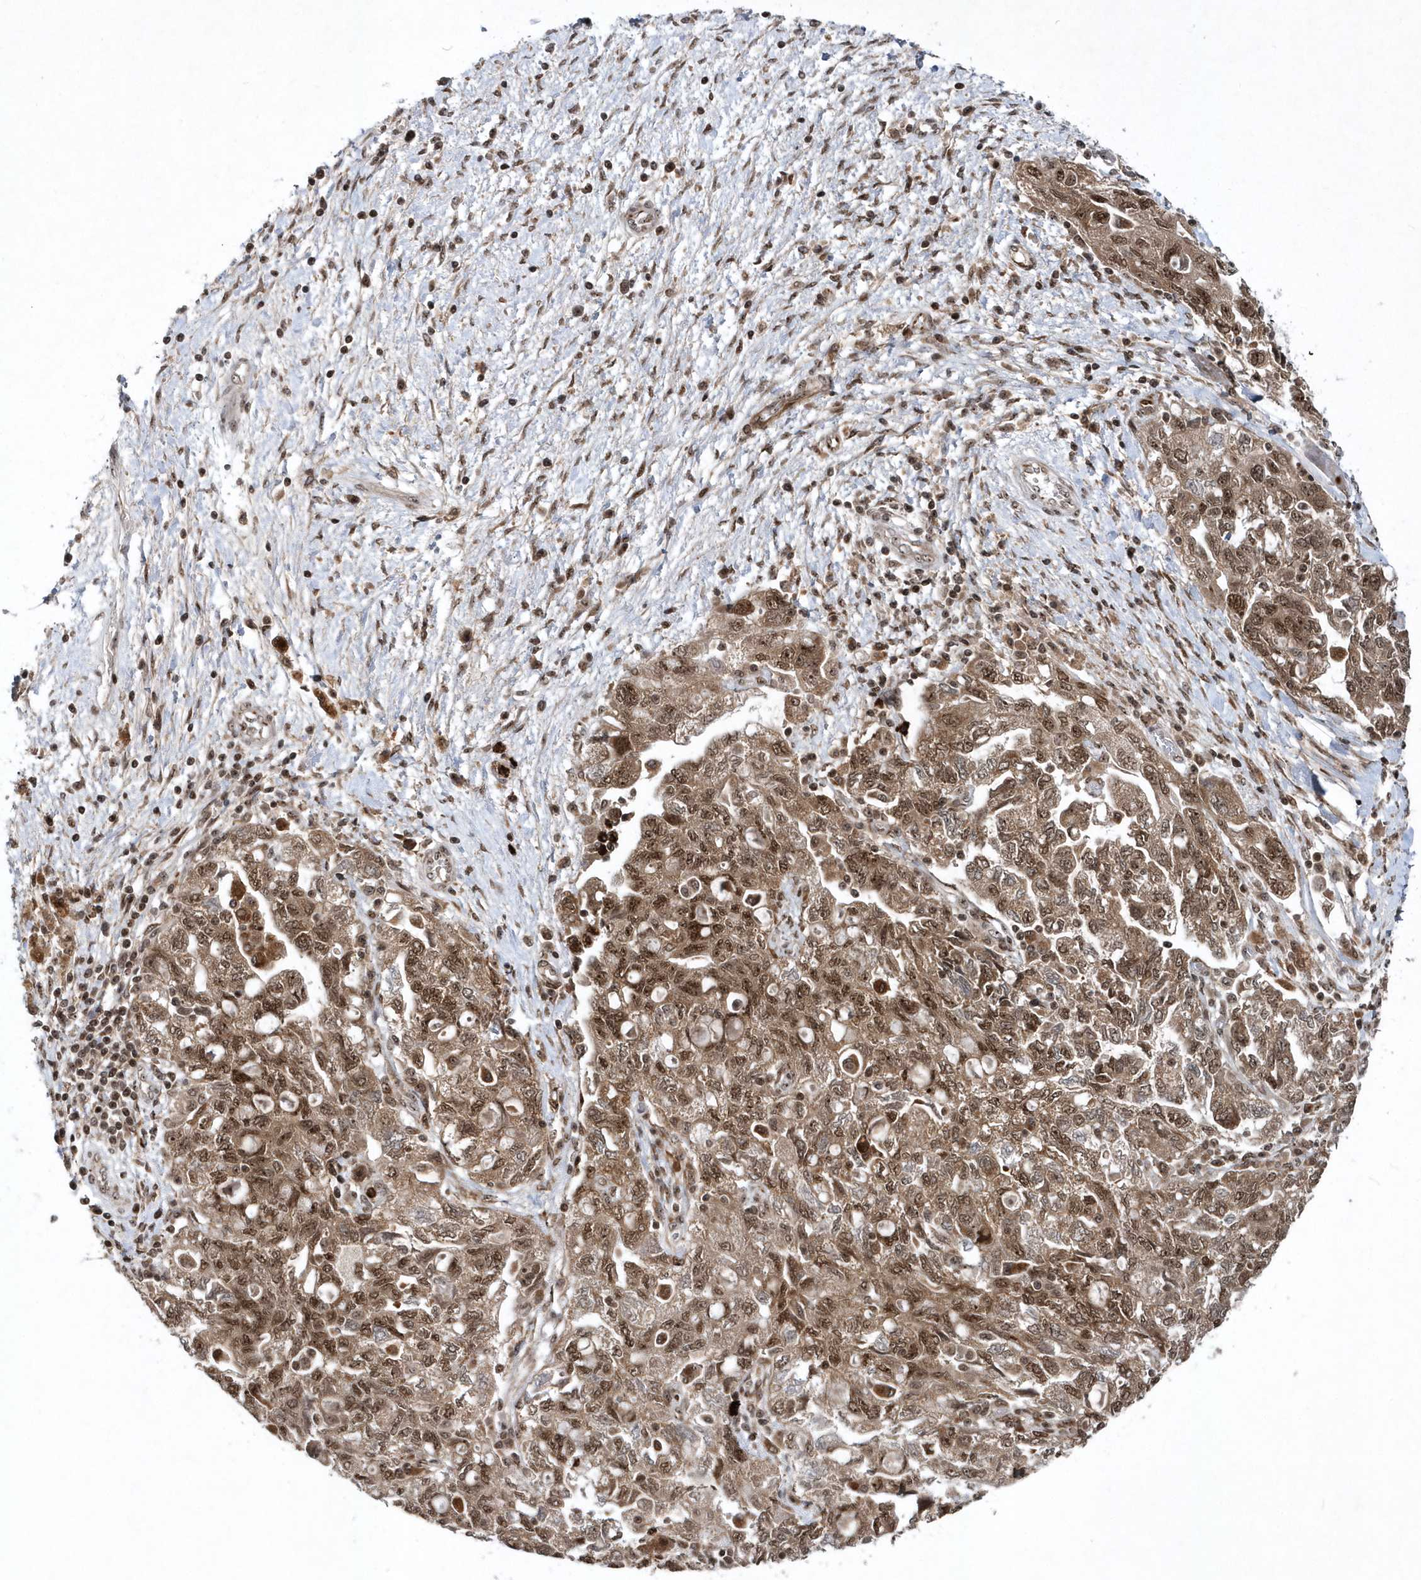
{"staining": {"intensity": "moderate", "quantity": ">75%", "location": "cytoplasmic/membranous,nuclear"}, "tissue": "ovarian cancer", "cell_type": "Tumor cells", "image_type": "cancer", "snomed": [{"axis": "morphology", "description": "Carcinoma, NOS"}, {"axis": "morphology", "description": "Cystadenocarcinoma, serous, NOS"}, {"axis": "topography", "description": "Ovary"}], "caption": "Immunohistochemical staining of human ovarian serous cystadenocarcinoma reveals medium levels of moderate cytoplasmic/membranous and nuclear expression in approximately >75% of tumor cells. The protein is stained brown, and the nuclei are stained in blue (DAB (3,3'-diaminobenzidine) IHC with brightfield microscopy, high magnification).", "gene": "SOWAHB", "patient": {"sex": "female", "age": 69}}